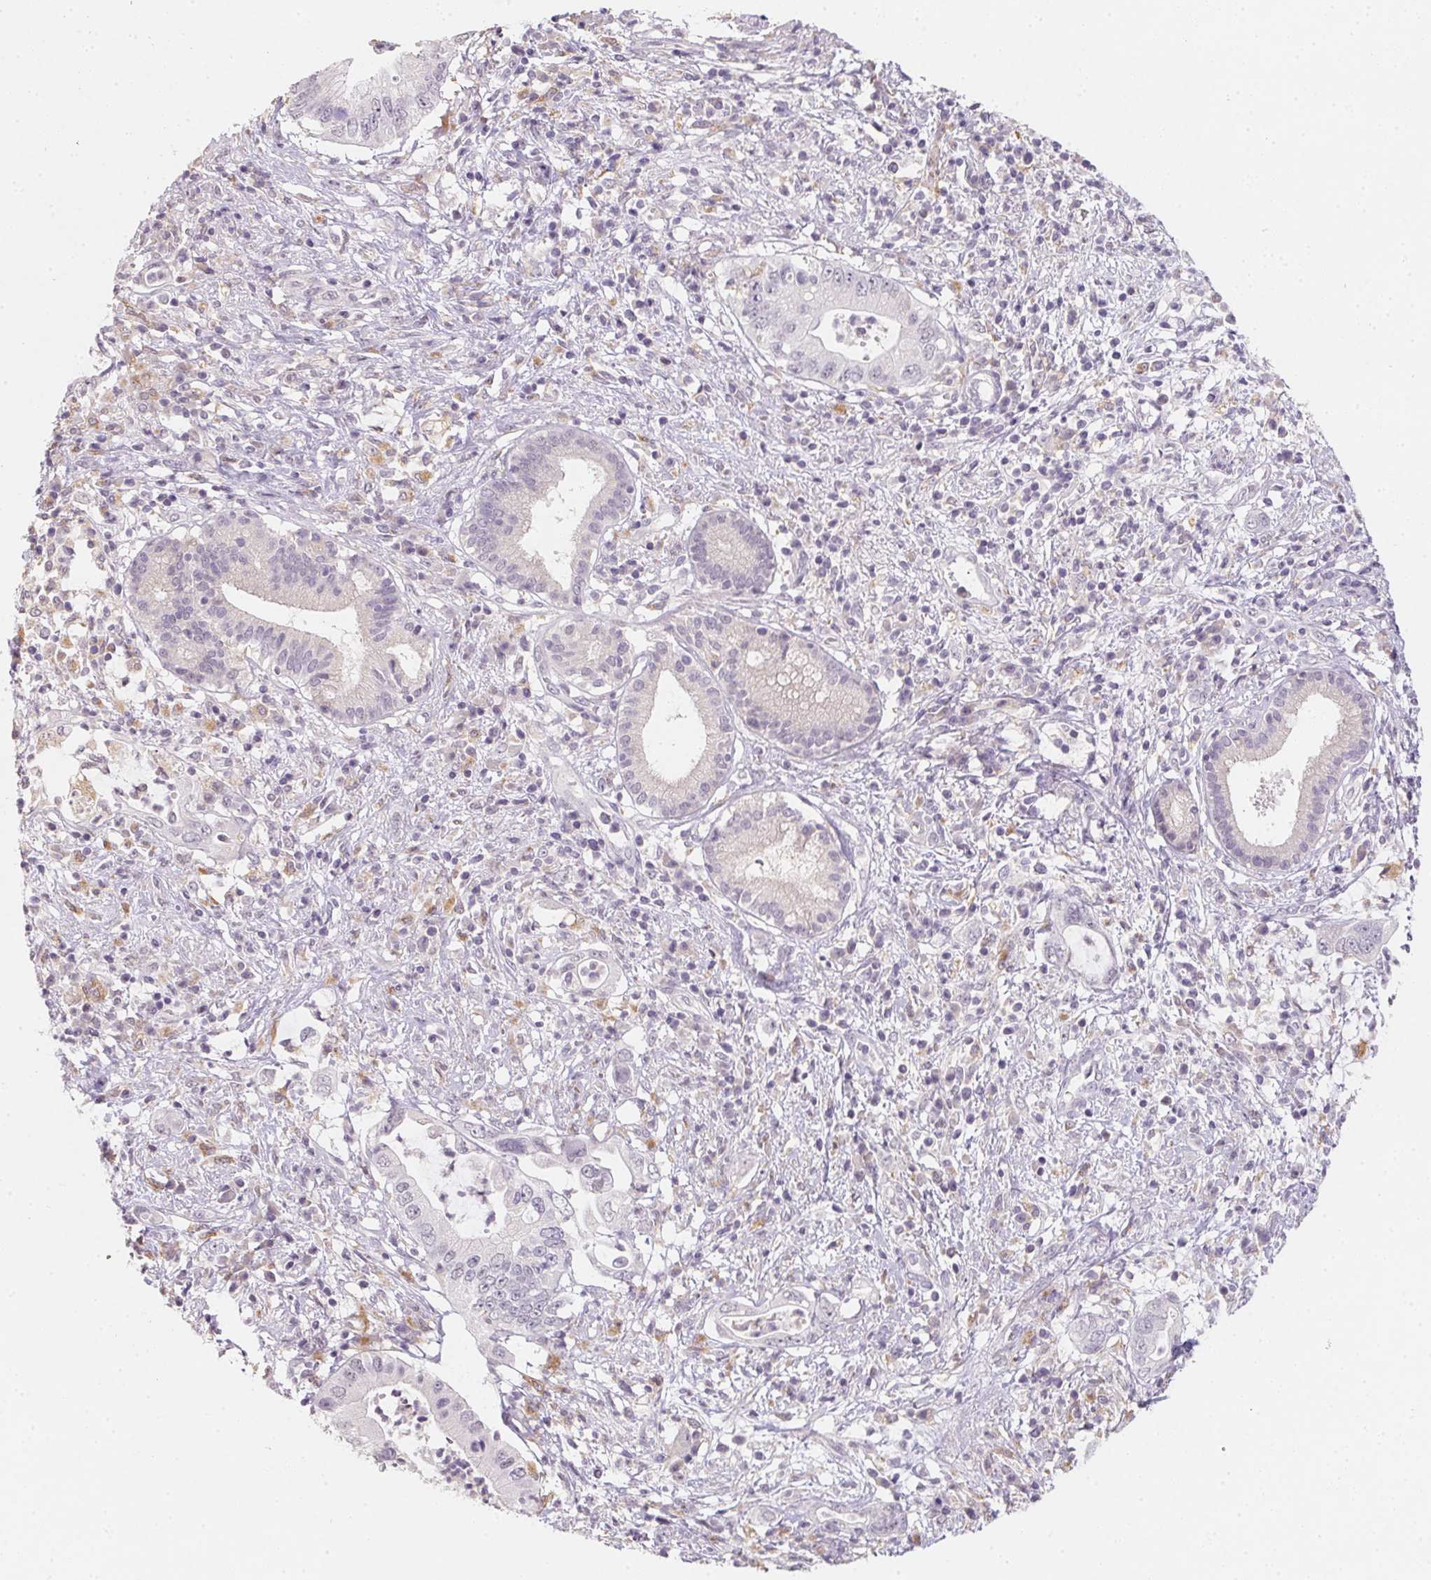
{"staining": {"intensity": "negative", "quantity": "none", "location": "none"}, "tissue": "pancreatic cancer", "cell_type": "Tumor cells", "image_type": "cancer", "snomed": [{"axis": "morphology", "description": "Adenocarcinoma, NOS"}, {"axis": "topography", "description": "Pancreas"}], "caption": "Micrograph shows no protein expression in tumor cells of pancreatic cancer (adenocarcinoma) tissue.", "gene": "SLC6A18", "patient": {"sex": "female", "age": 72}}